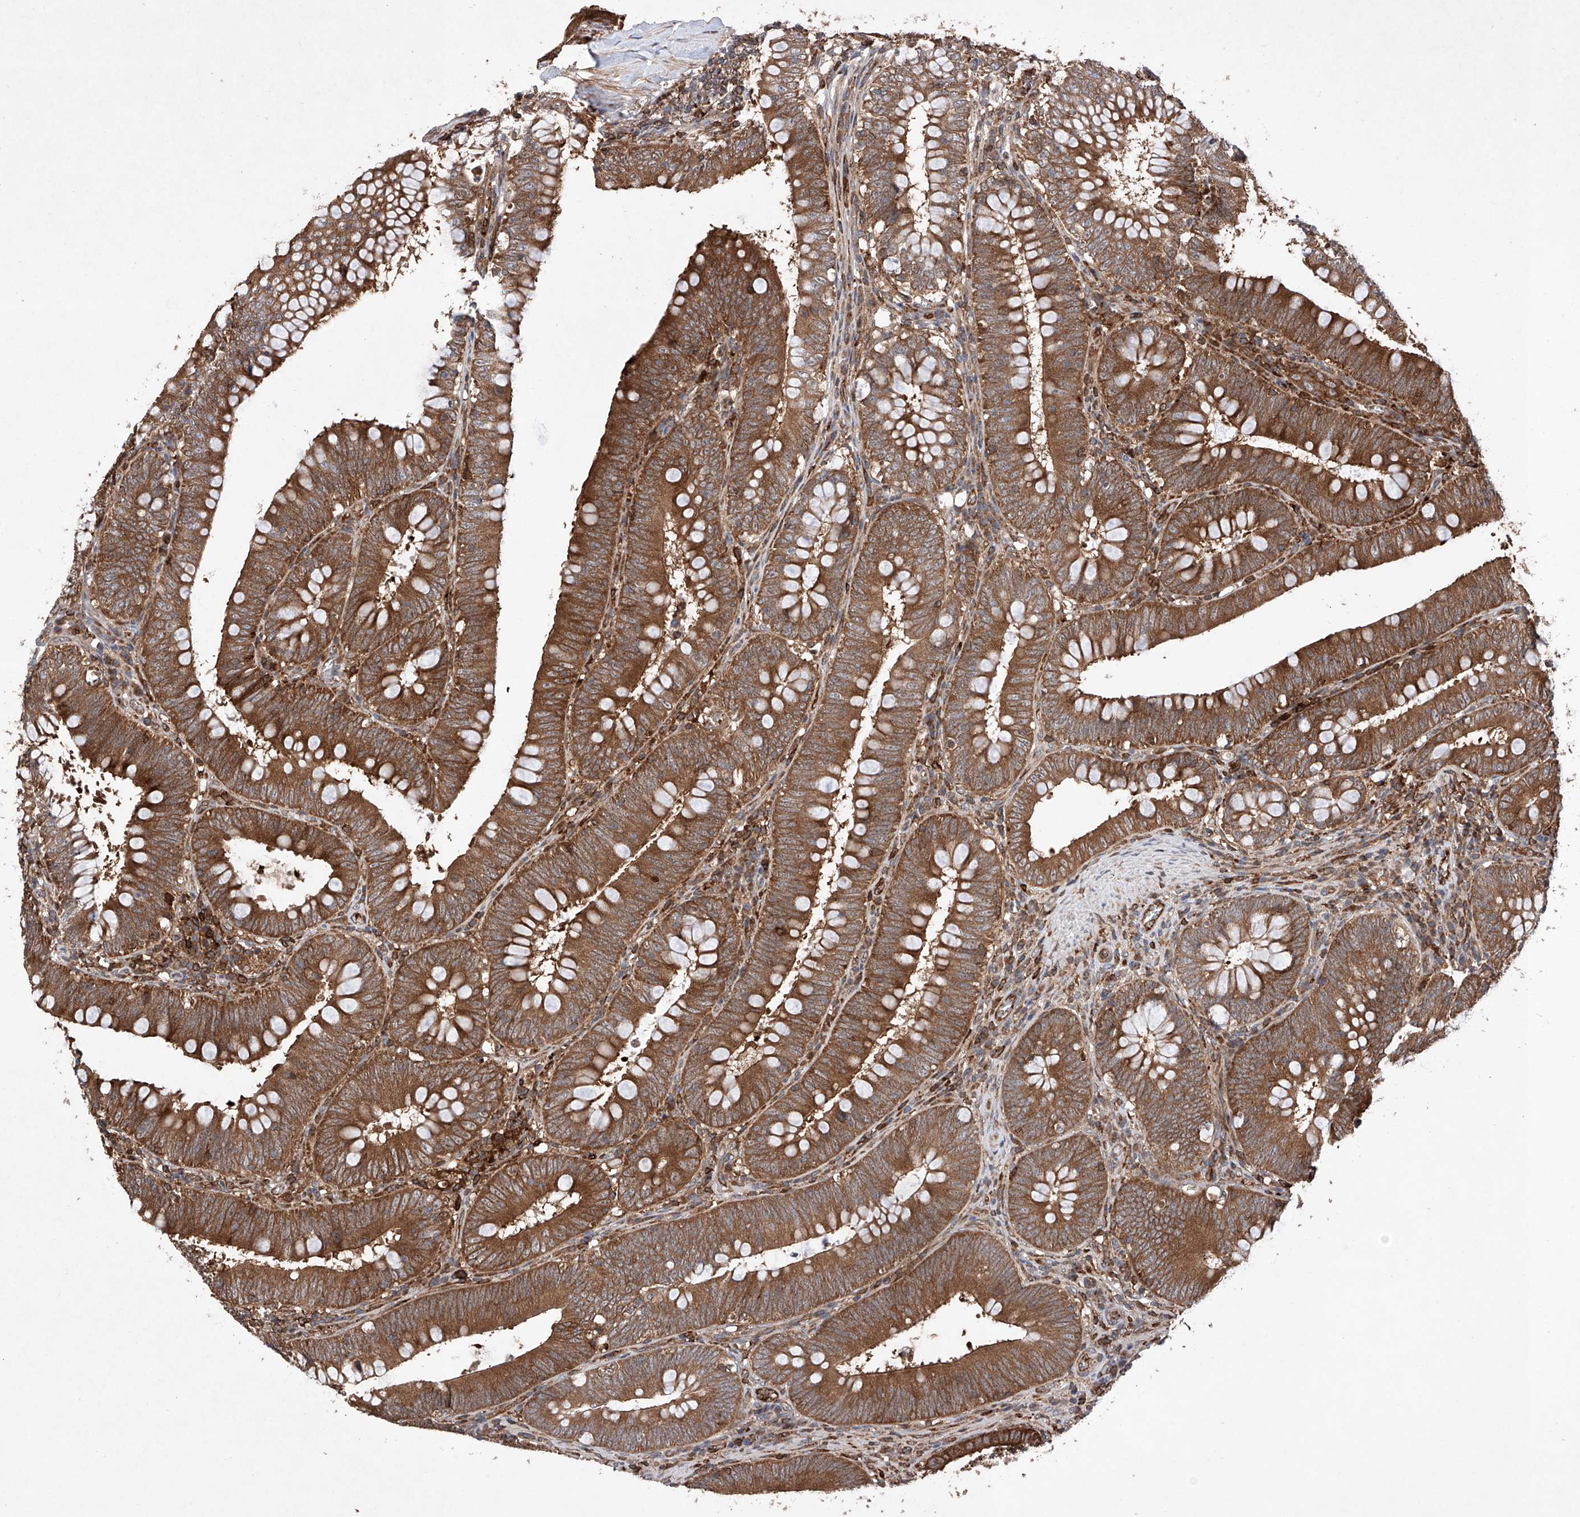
{"staining": {"intensity": "strong", "quantity": ">75%", "location": "cytoplasmic/membranous"}, "tissue": "colorectal cancer", "cell_type": "Tumor cells", "image_type": "cancer", "snomed": [{"axis": "morphology", "description": "Normal tissue, NOS"}, {"axis": "topography", "description": "Colon"}], "caption": "IHC of colorectal cancer demonstrates high levels of strong cytoplasmic/membranous expression in approximately >75% of tumor cells. The protein of interest is stained brown, and the nuclei are stained in blue (DAB IHC with brightfield microscopy, high magnification).", "gene": "TIMM23", "patient": {"sex": "female", "age": 82}}